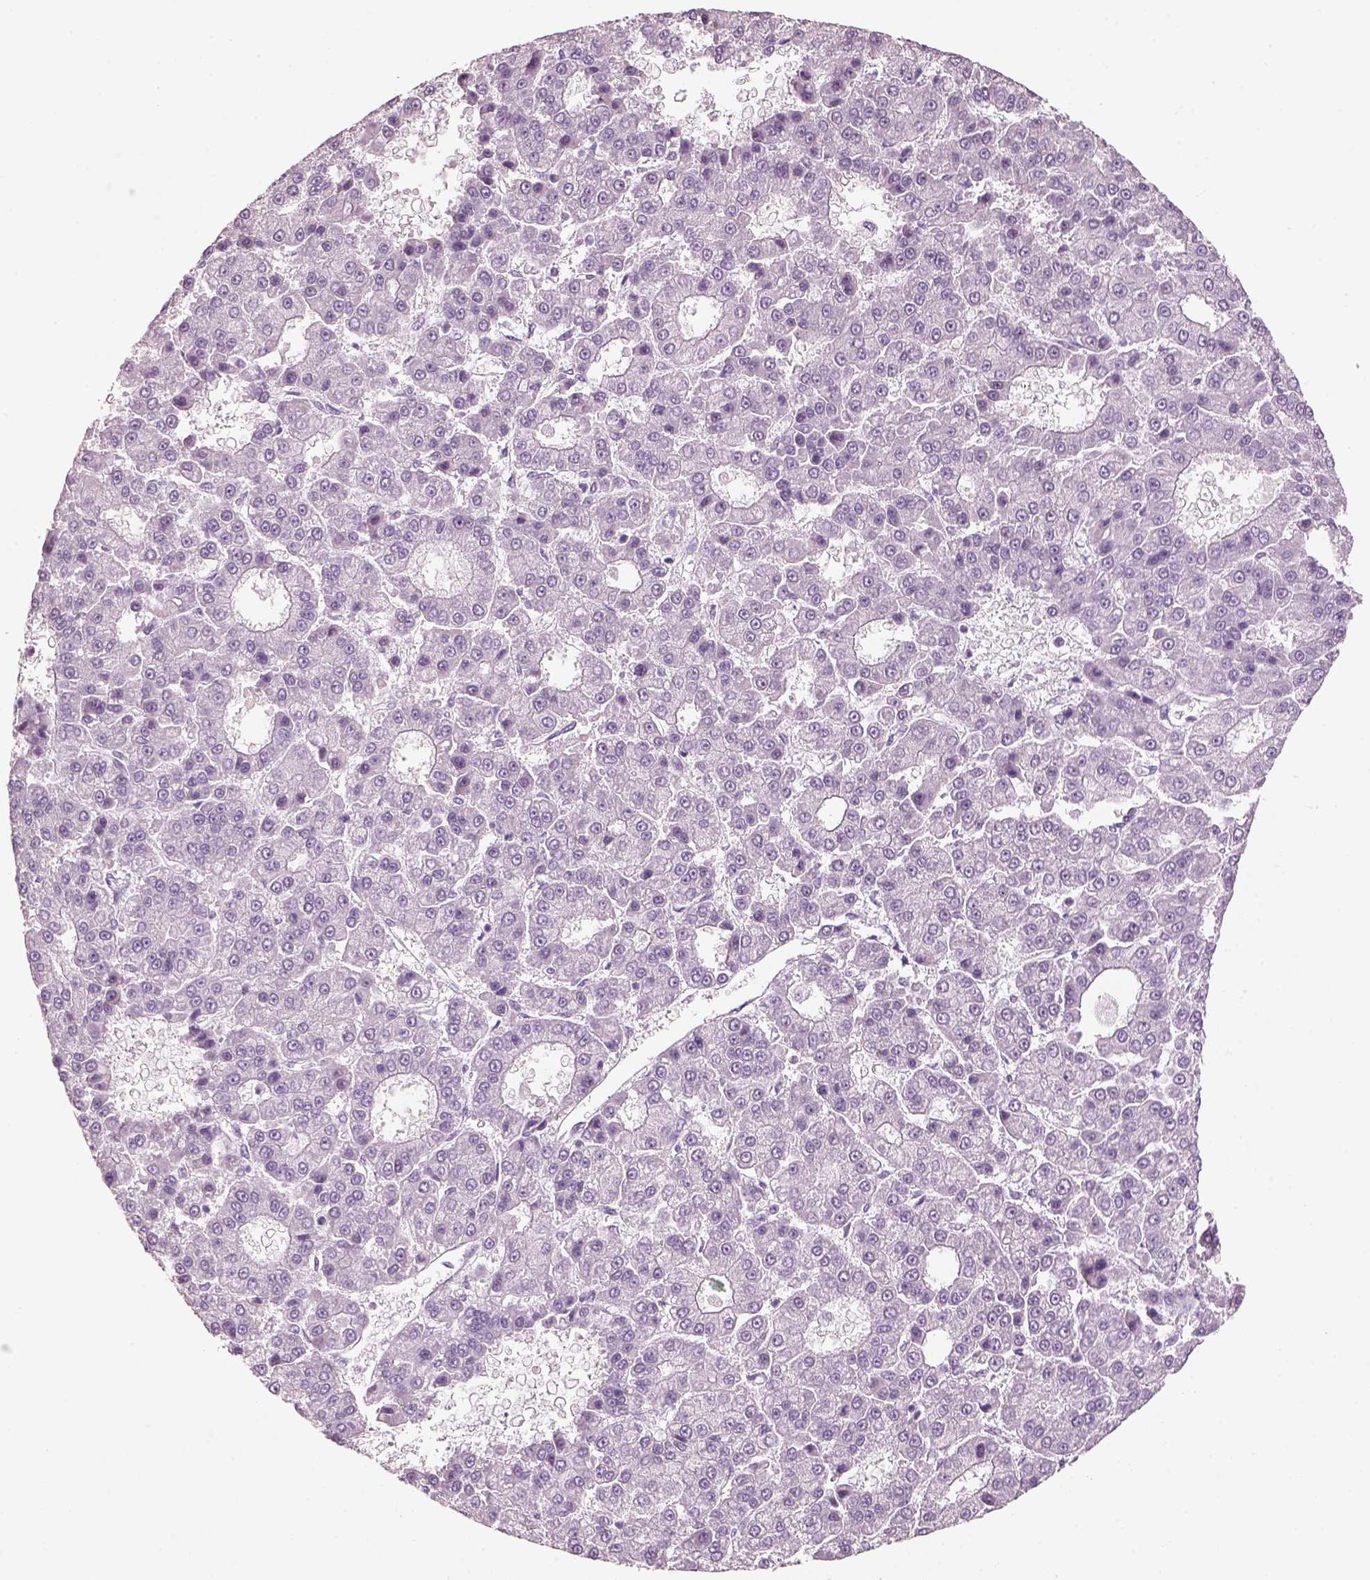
{"staining": {"intensity": "negative", "quantity": "none", "location": "none"}, "tissue": "liver cancer", "cell_type": "Tumor cells", "image_type": "cancer", "snomed": [{"axis": "morphology", "description": "Carcinoma, Hepatocellular, NOS"}, {"axis": "topography", "description": "Liver"}], "caption": "Immunohistochemistry of human hepatocellular carcinoma (liver) exhibits no staining in tumor cells. (DAB immunohistochemistry with hematoxylin counter stain).", "gene": "SLC6A2", "patient": {"sex": "male", "age": 70}}